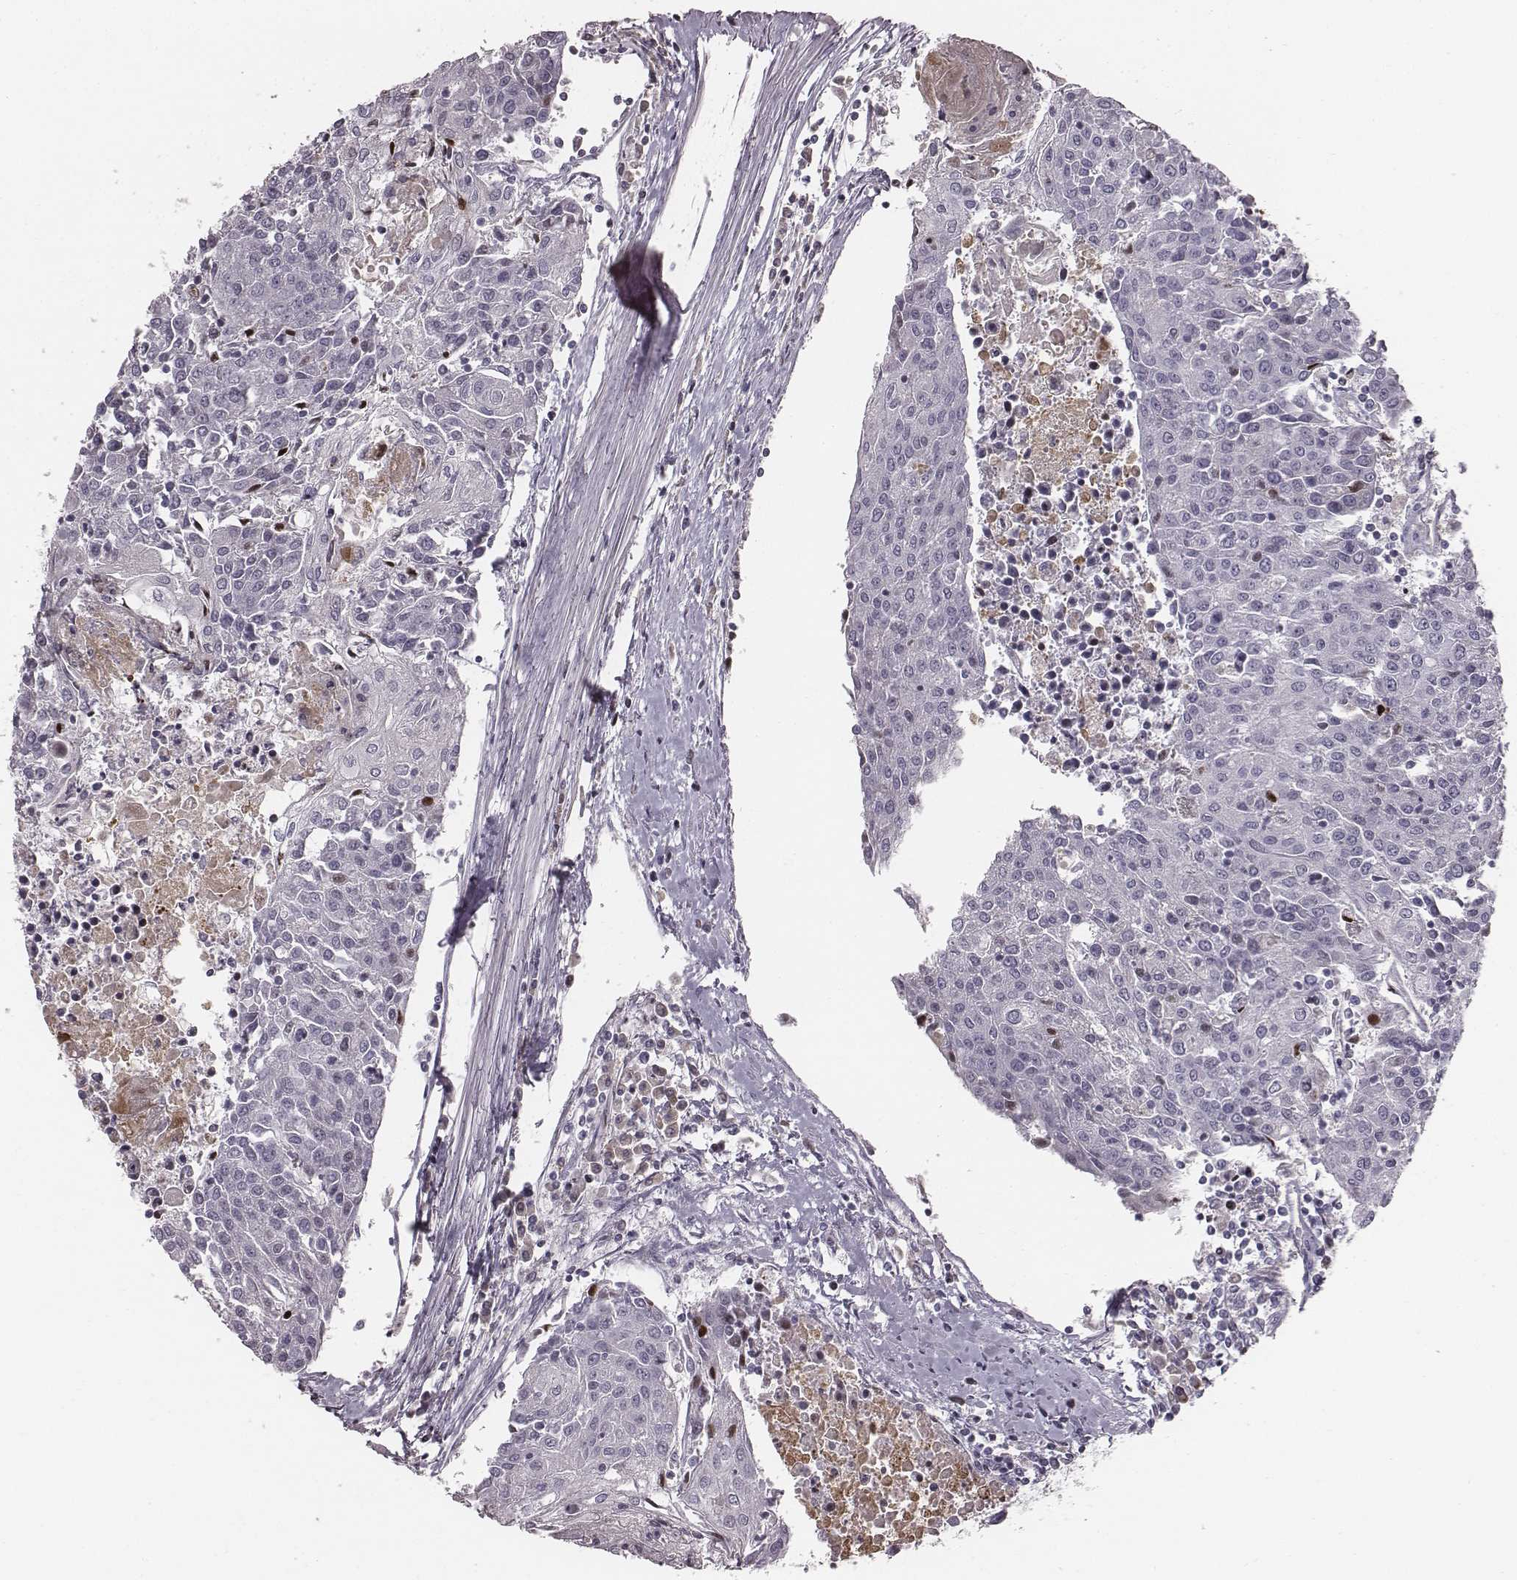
{"staining": {"intensity": "negative", "quantity": "none", "location": "none"}, "tissue": "urothelial cancer", "cell_type": "Tumor cells", "image_type": "cancer", "snomed": [{"axis": "morphology", "description": "Urothelial carcinoma, High grade"}, {"axis": "topography", "description": "Urinary bladder"}], "caption": "The photomicrograph shows no significant staining in tumor cells of urothelial cancer. The staining was performed using DAB to visualize the protein expression in brown, while the nuclei were stained in blue with hematoxylin (Magnification: 20x).", "gene": "NDC1", "patient": {"sex": "female", "age": 85}}